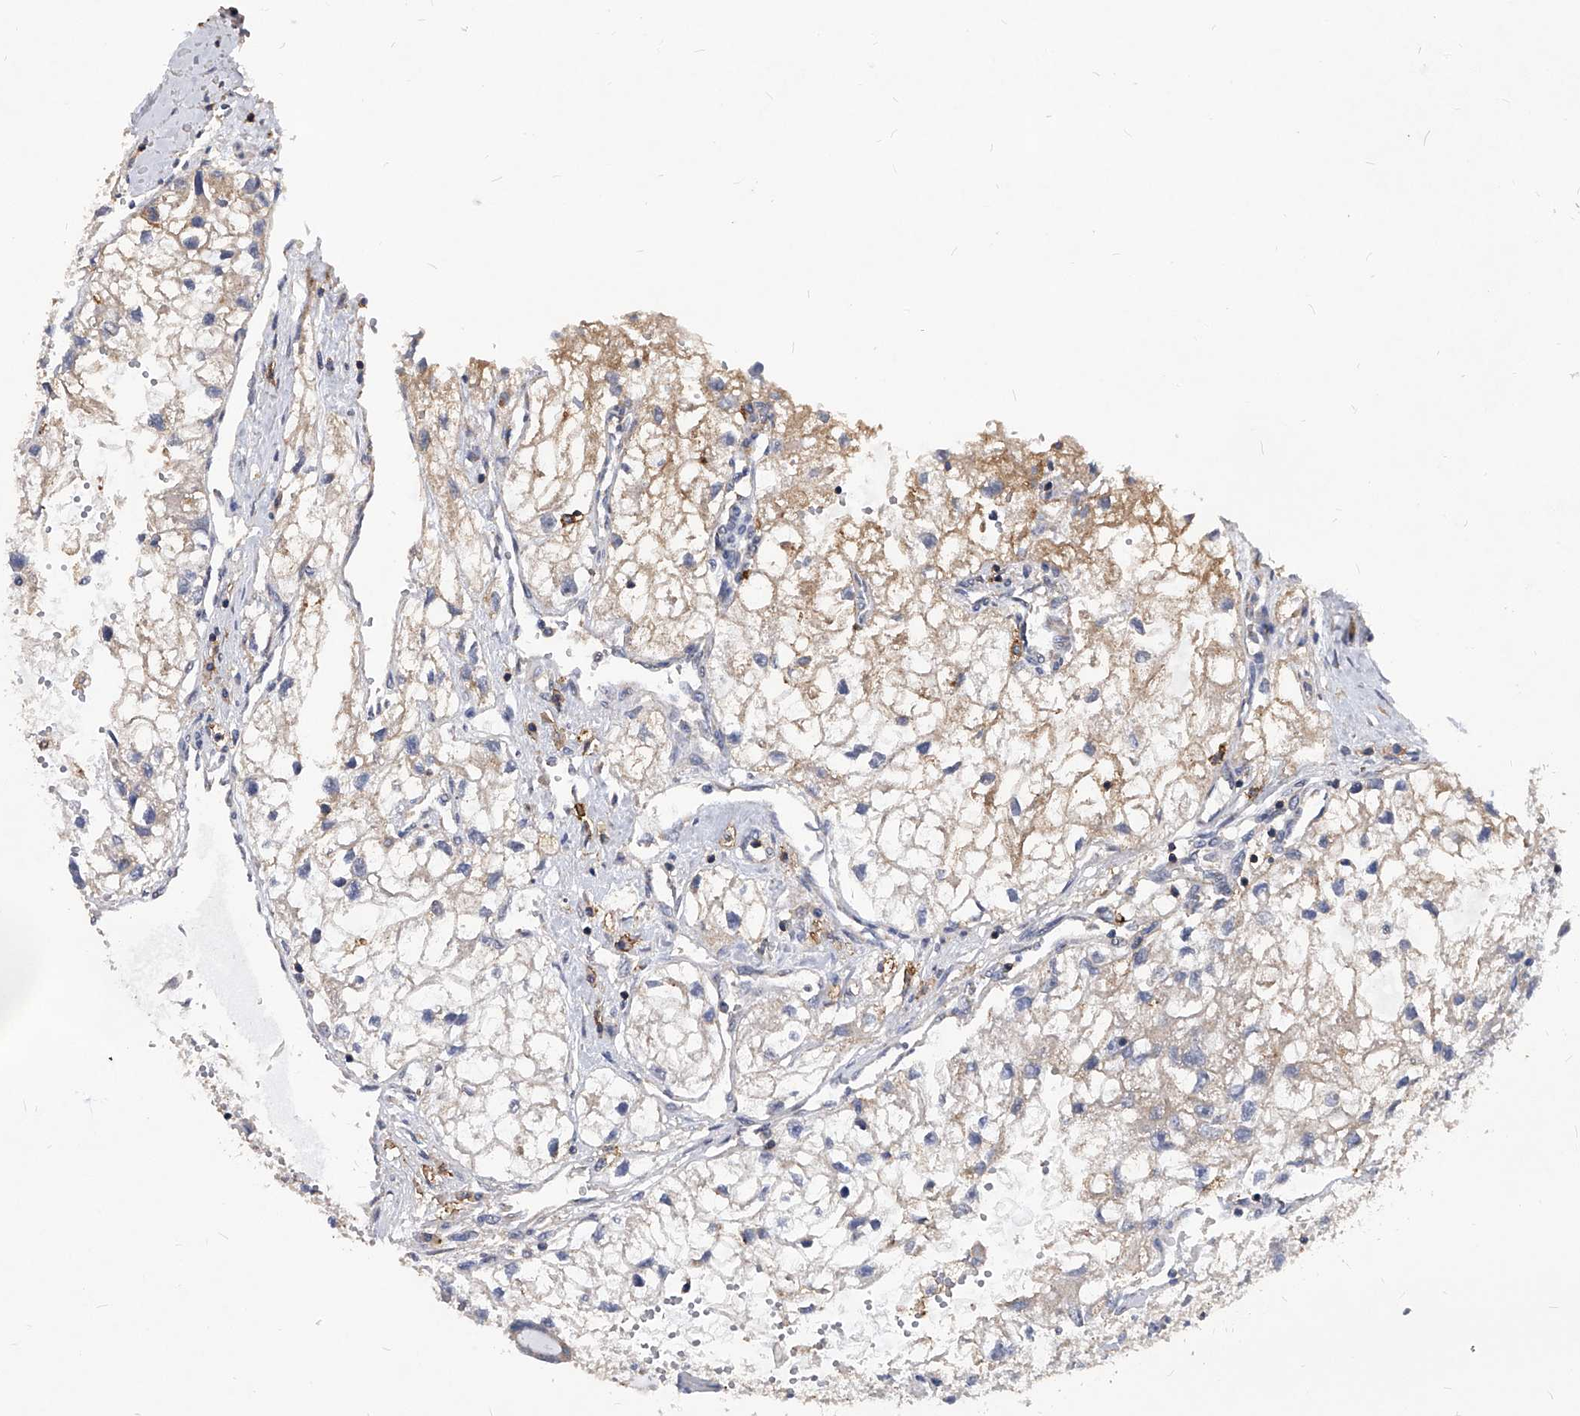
{"staining": {"intensity": "negative", "quantity": "none", "location": "none"}, "tissue": "renal cancer", "cell_type": "Tumor cells", "image_type": "cancer", "snomed": [{"axis": "morphology", "description": "Adenocarcinoma, NOS"}, {"axis": "topography", "description": "Kidney"}], "caption": "Protein analysis of renal cancer exhibits no significant staining in tumor cells.", "gene": "ATG5", "patient": {"sex": "female", "age": 70}}